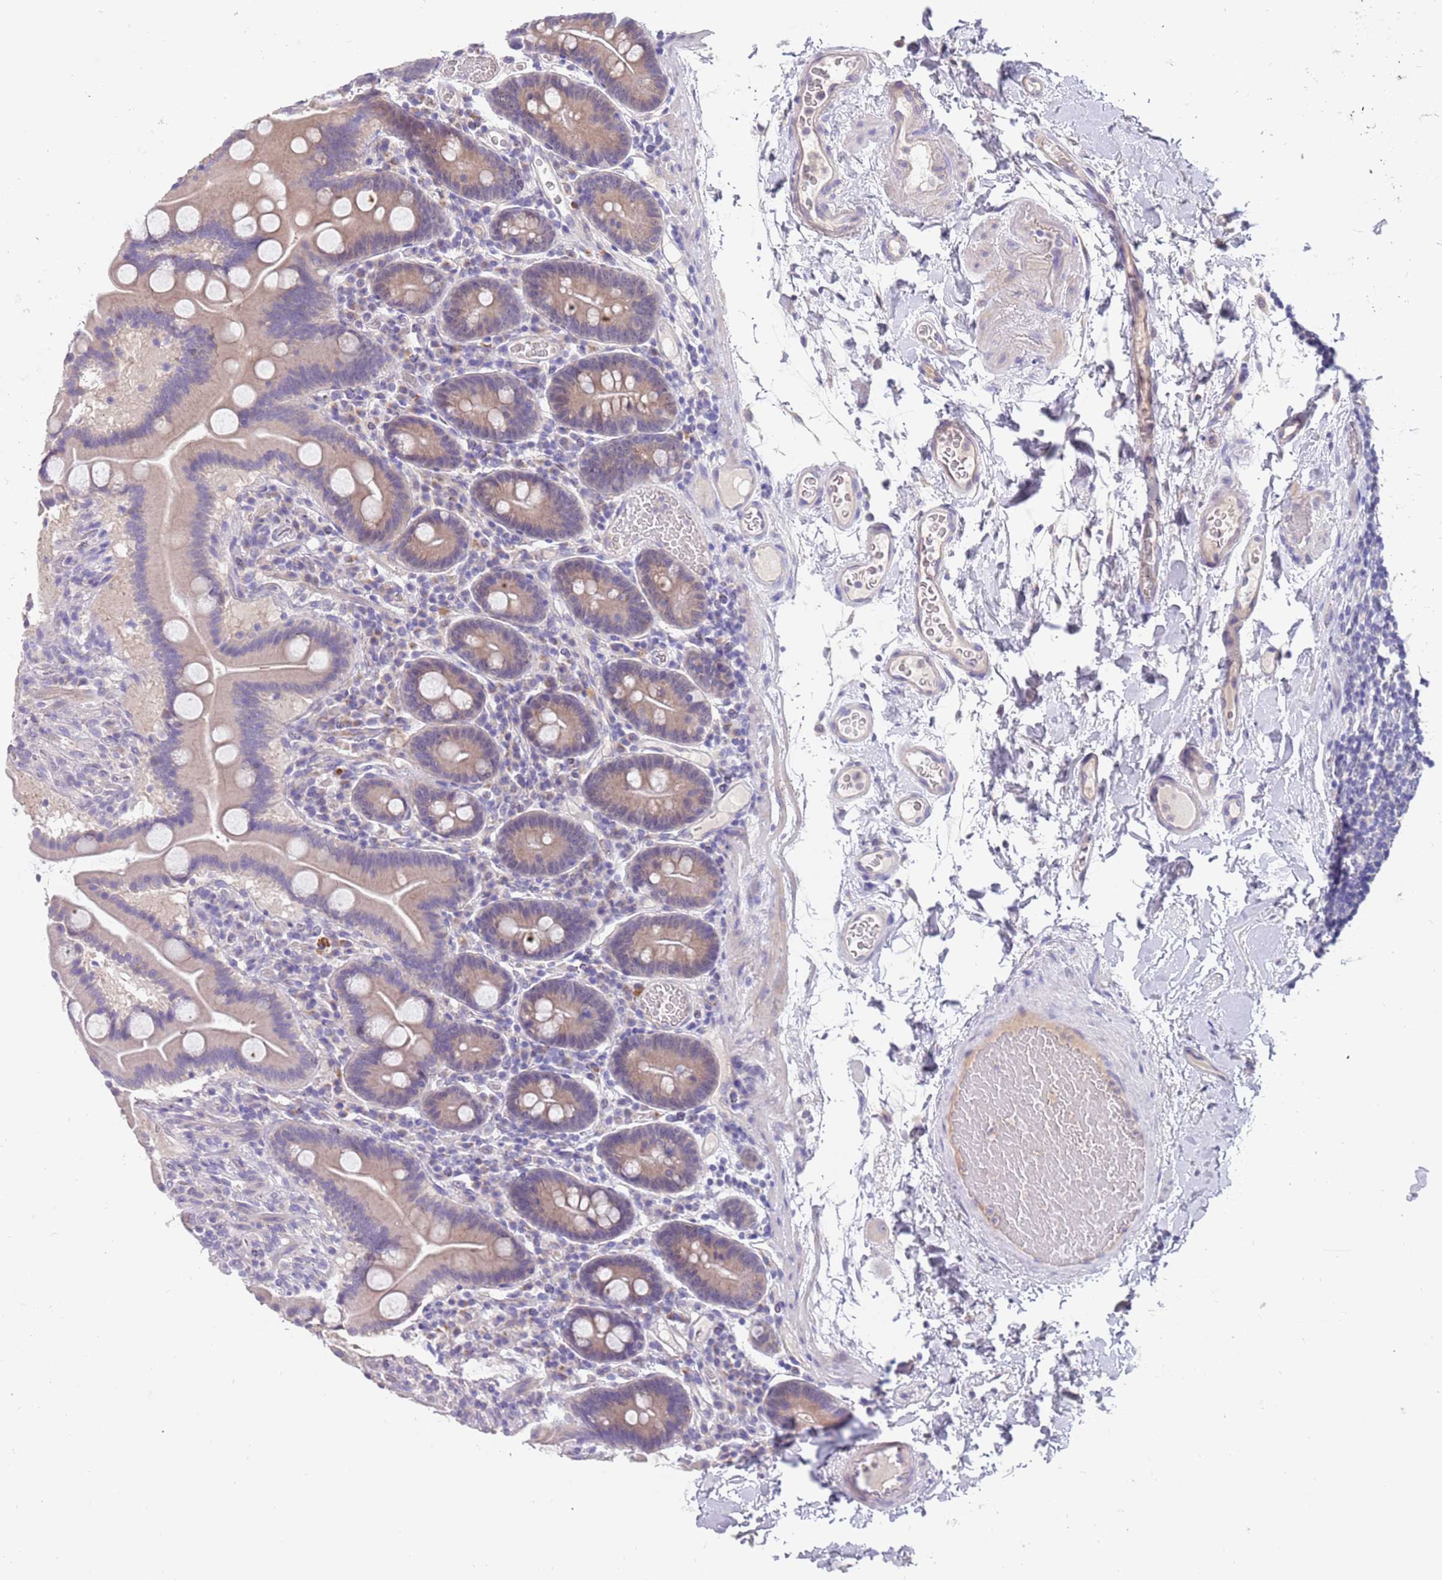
{"staining": {"intensity": "weak", "quantity": "25%-75%", "location": "cytoplasmic/membranous"}, "tissue": "duodenum", "cell_type": "Glandular cells", "image_type": "normal", "snomed": [{"axis": "morphology", "description": "Normal tissue, NOS"}, {"axis": "topography", "description": "Duodenum"}], "caption": "Weak cytoplasmic/membranous protein expression is identified in approximately 25%-75% of glandular cells in duodenum.", "gene": "ZNF746", "patient": {"sex": "male", "age": 55}}